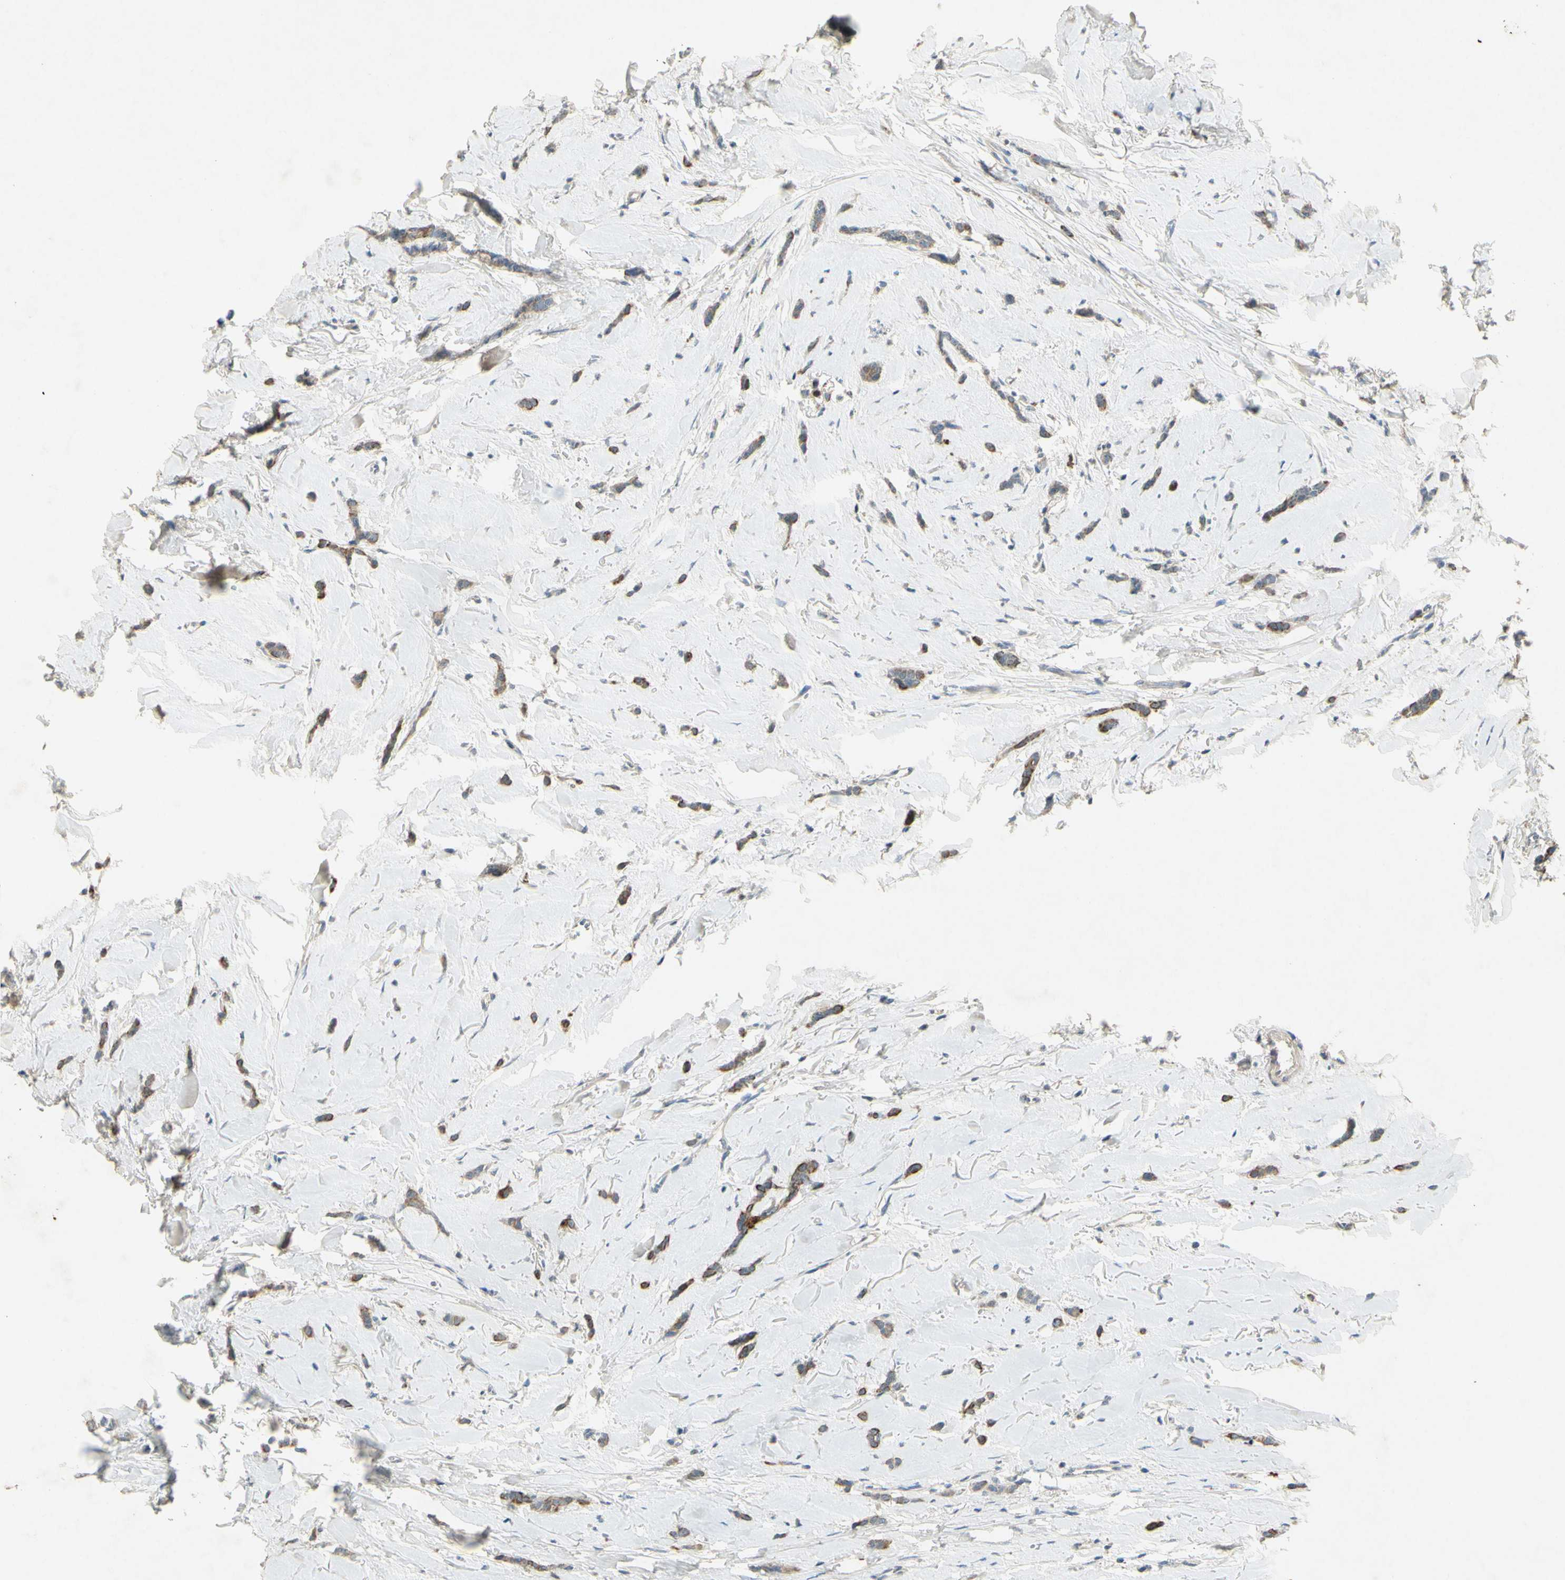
{"staining": {"intensity": "moderate", "quantity": ">75%", "location": "cytoplasmic/membranous"}, "tissue": "breast cancer", "cell_type": "Tumor cells", "image_type": "cancer", "snomed": [{"axis": "morphology", "description": "Lobular carcinoma"}, {"axis": "topography", "description": "Skin"}, {"axis": "topography", "description": "Breast"}], "caption": "Immunohistochemical staining of human lobular carcinoma (breast) shows moderate cytoplasmic/membranous protein expression in about >75% of tumor cells.", "gene": "TIMM21", "patient": {"sex": "female", "age": 46}}